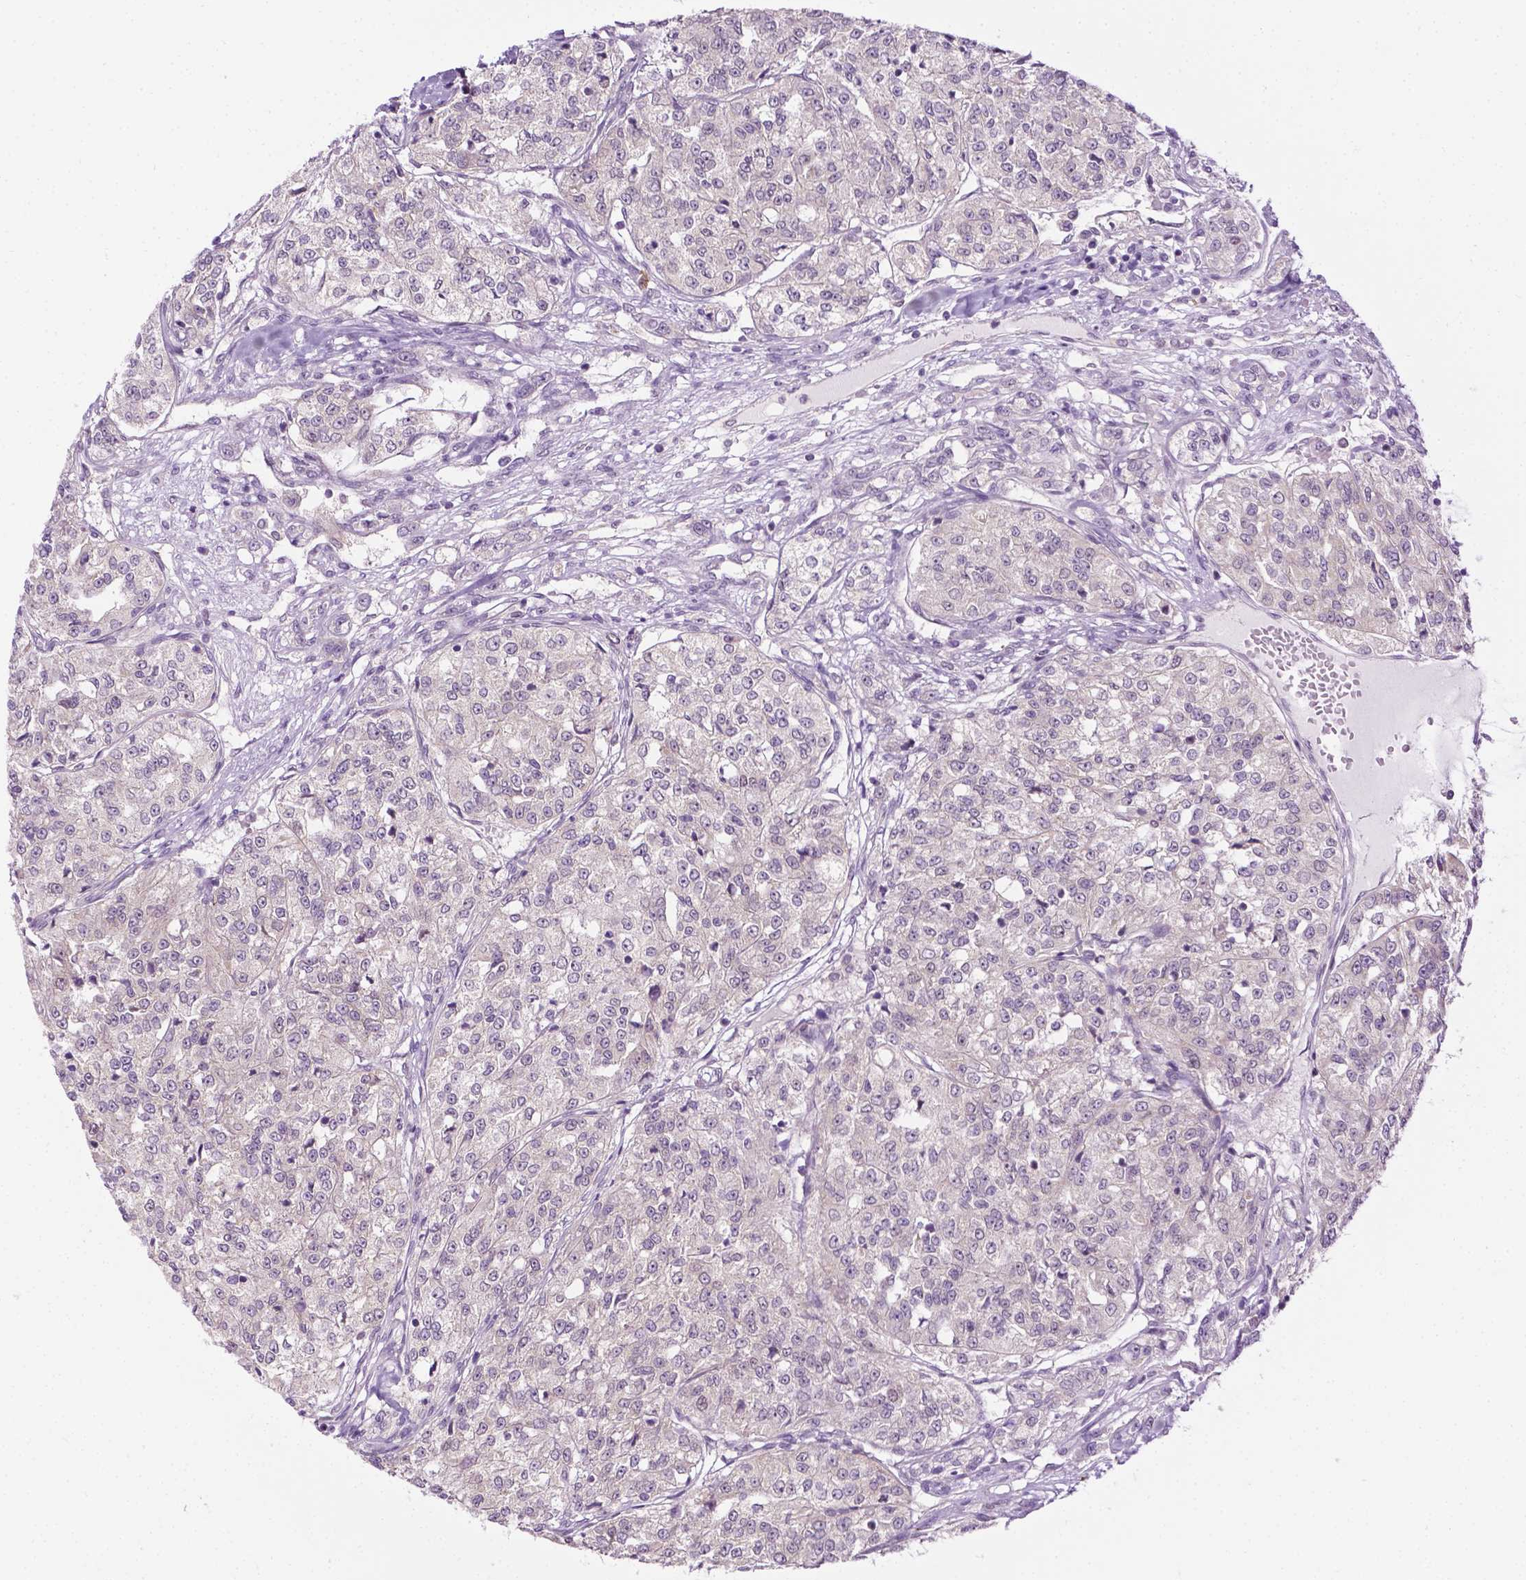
{"staining": {"intensity": "negative", "quantity": "none", "location": "none"}, "tissue": "renal cancer", "cell_type": "Tumor cells", "image_type": "cancer", "snomed": [{"axis": "morphology", "description": "Adenocarcinoma, NOS"}, {"axis": "topography", "description": "Kidney"}], "caption": "This micrograph is of renal adenocarcinoma stained with immunohistochemistry to label a protein in brown with the nuclei are counter-stained blue. There is no staining in tumor cells.", "gene": "DENND4A", "patient": {"sex": "female", "age": 63}}